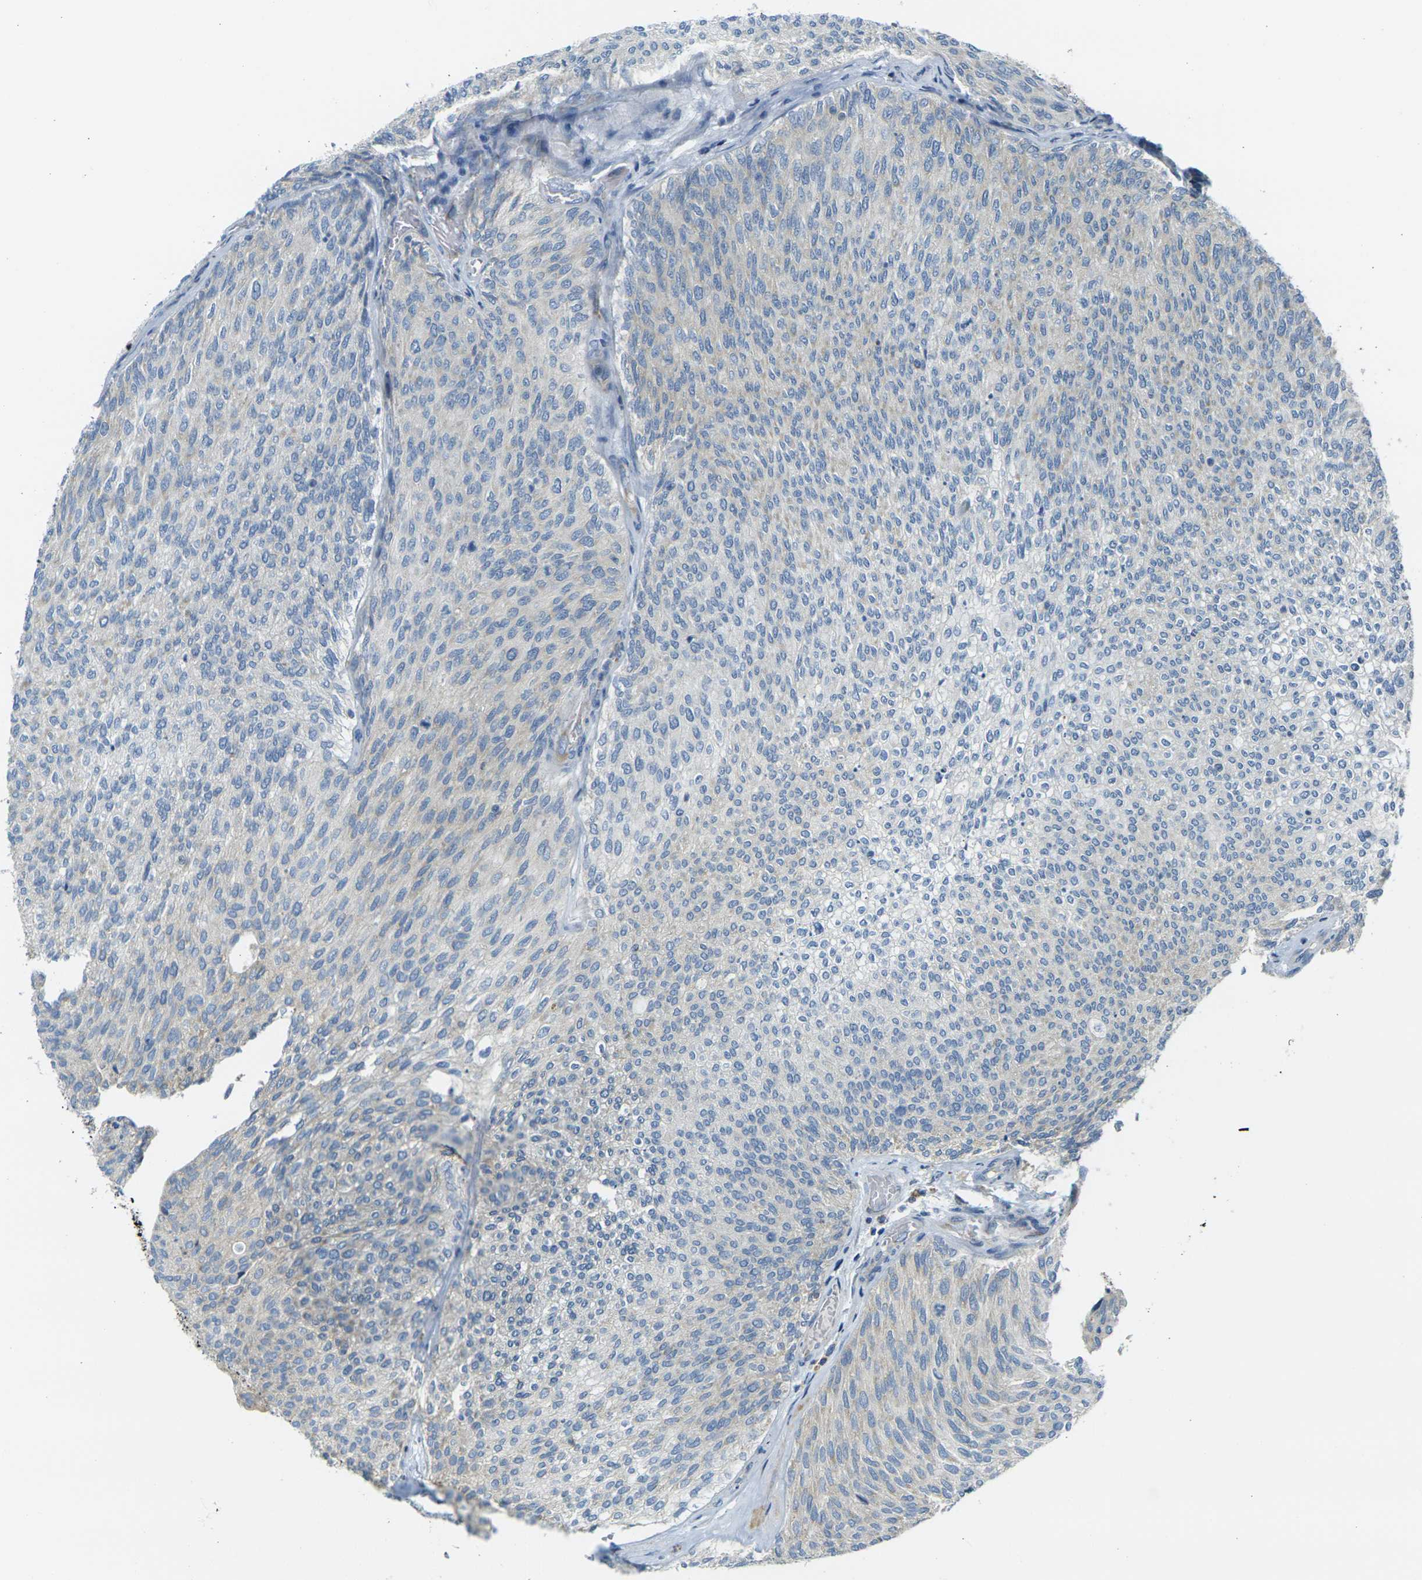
{"staining": {"intensity": "negative", "quantity": "none", "location": "none"}, "tissue": "urothelial cancer", "cell_type": "Tumor cells", "image_type": "cancer", "snomed": [{"axis": "morphology", "description": "Urothelial carcinoma, Low grade"}, {"axis": "topography", "description": "Urinary bladder"}], "caption": "Photomicrograph shows no protein staining in tumor cells of low-grade urothelial carcinoma tissue. The staining was performed using DAB to visualize the protein expression in brown, while the nuclei were stained in blue with hematoxylin (Magnification: 20x).", "gene": "PARD6B", "patient": {"sex": "female", "age": 79}}